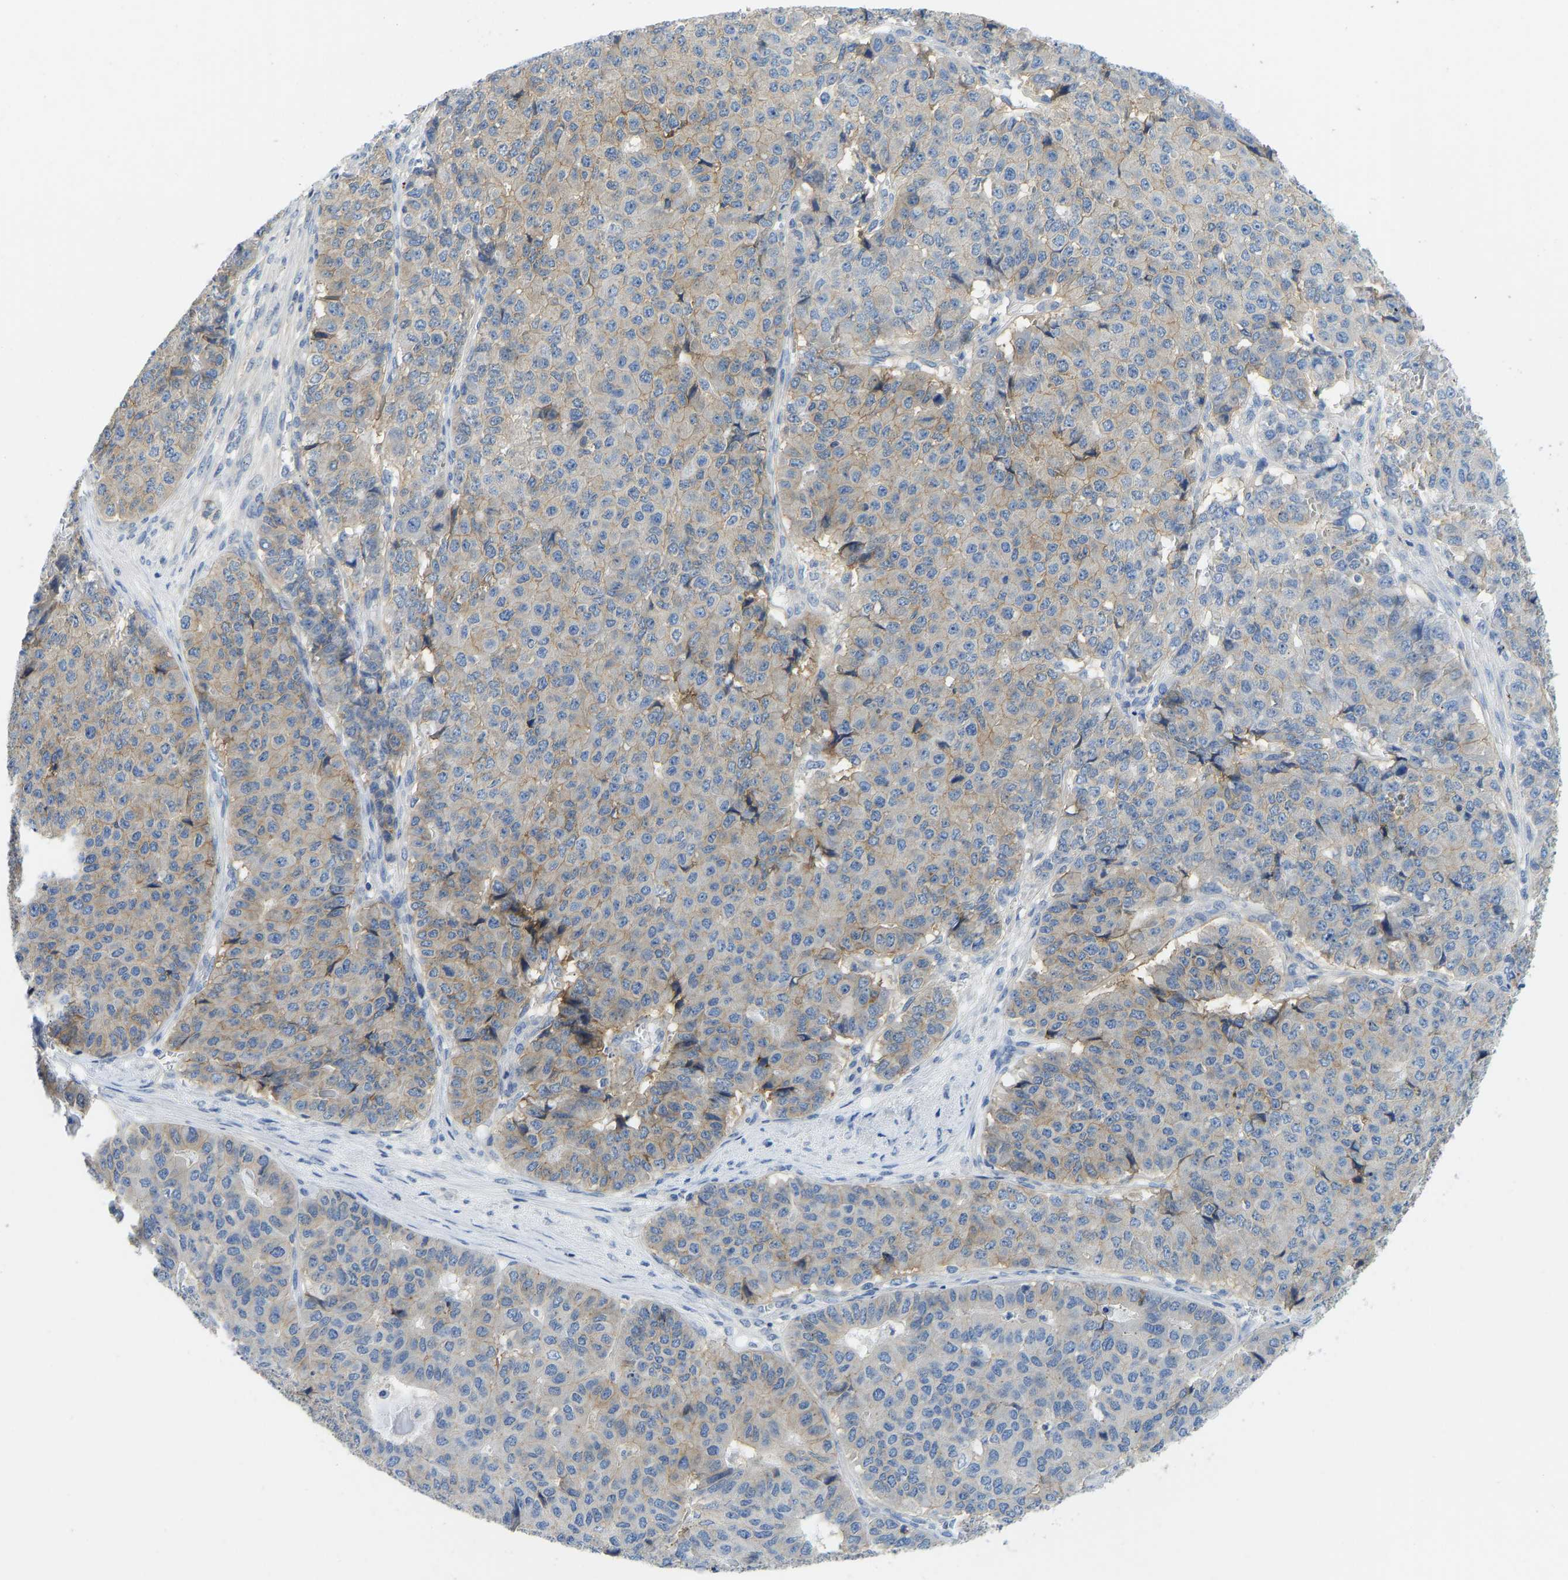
{"staining": {"intensity": "moderate", "quantity": "25%-75%", "location": "cytoplasmic/membranous"}, "tissue": "pancreatic cancer", "cell_type": "Tumor cells", "image_type": "cancer", "snomed": [{"axis": "morphology", "description": "Adenocarcinoma, NOS"}, {"axis": "topography", "description": "Pancreas"}], "caption": "Protein expression analysis of human adenocarcinoma (pancreatic) reveals moderate cytoplasmic/membranous expression in approximately 25%-75% of tumor cells.", "gene": "NDRG3", "patient": {"sex": "male", "age": 50}}